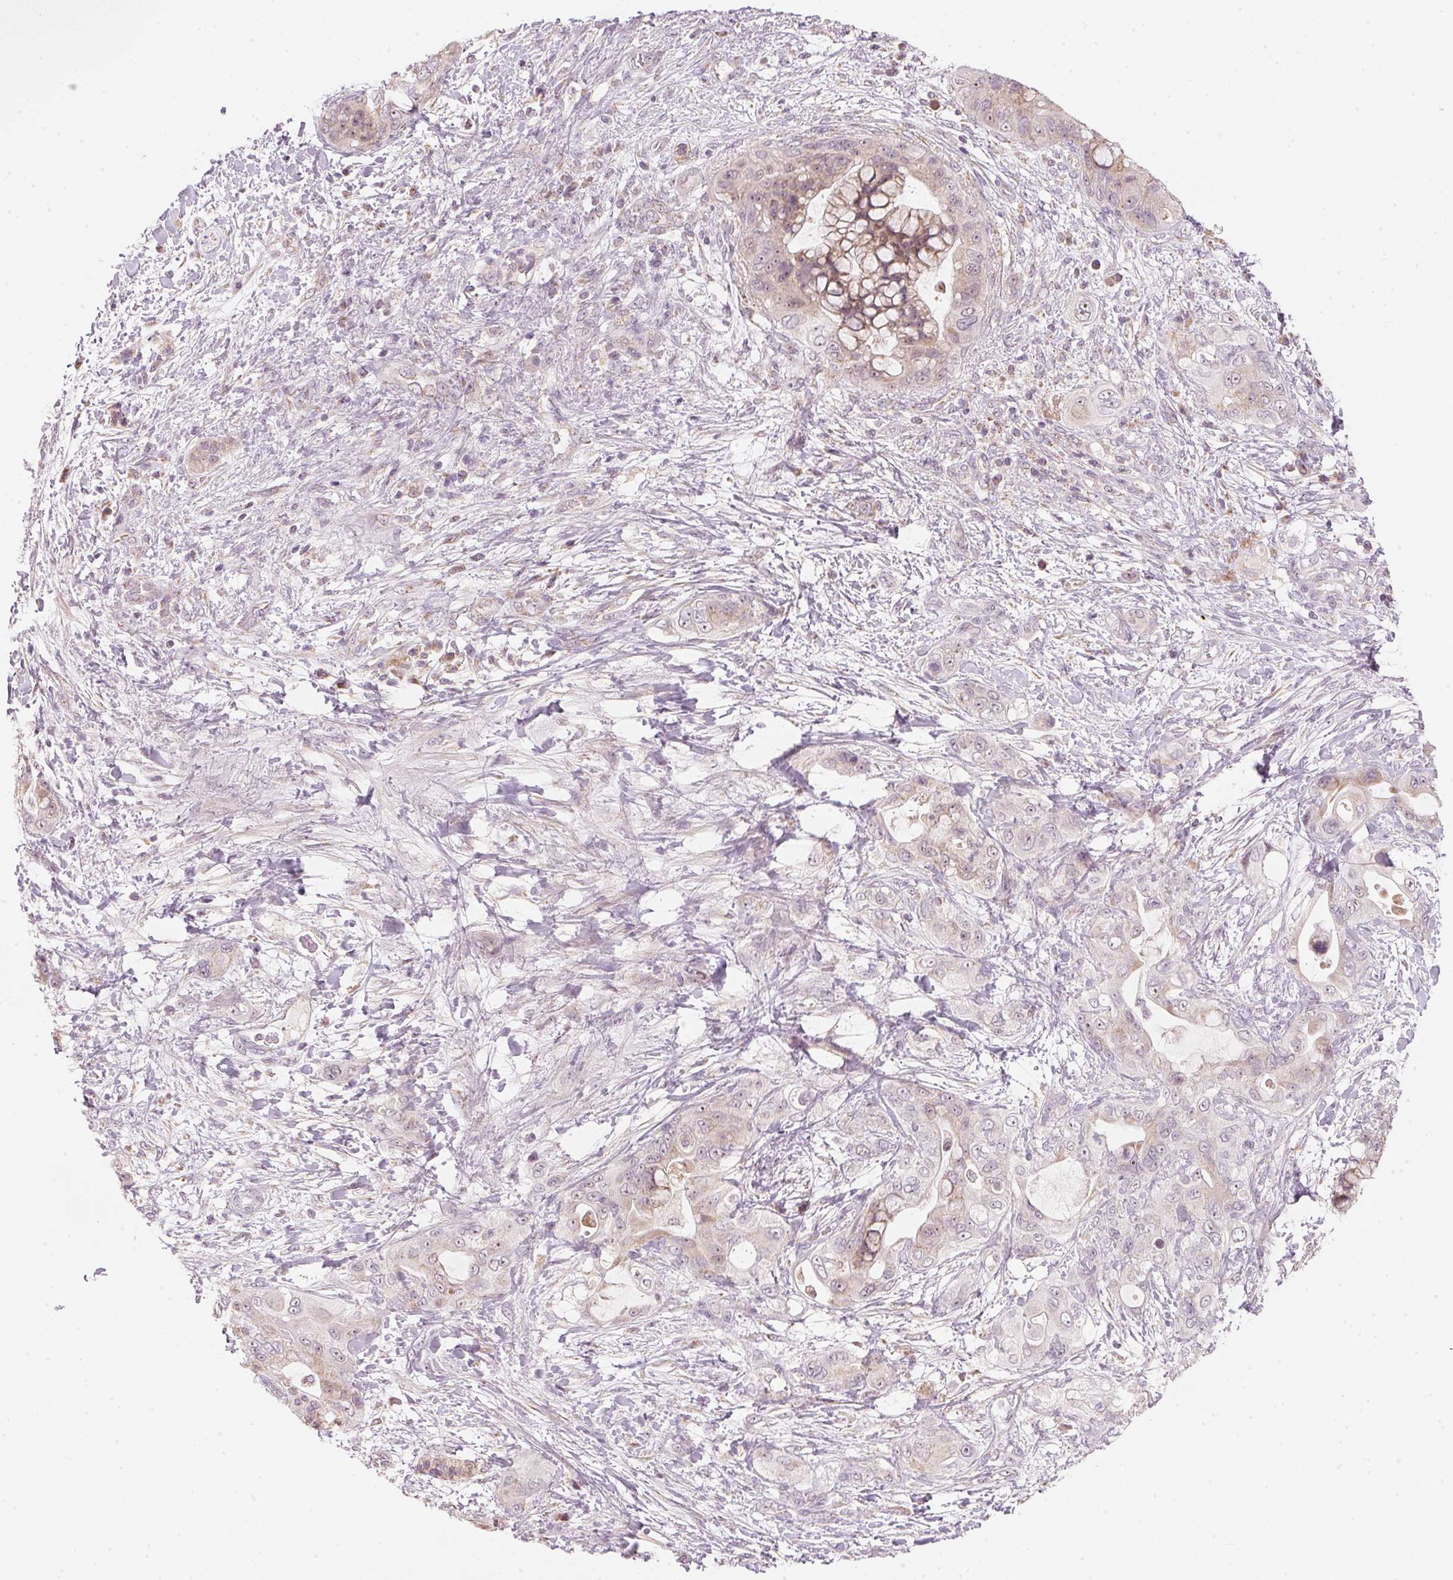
{"staining": {"intensity": "weak", "quantity": "25%-75%", "location": "cytoplasmic/membranous"}, "tissue": "pancreatic cancer", "cell_type": "Tumor cells", "image_type": "cancer", "snomed": [{"axis": "morphology", "description": "Adenocarcinoma, NOS"}, {"axis": "topography", "description": "Pancreas"}], "caption": "A high-resolution photomicrograph shows immunohistochemistry (IHC) staining of pancreatic cancer (adenocarcinoma), which exhibits weak cytoplasmic/membranous expression in approximately 25%-75% of tumor cells. (Brightfield microscopy of DAB IHC at high magnification).", "gene": "COQ7", "patient": {"sex": "male", "age": 71}}